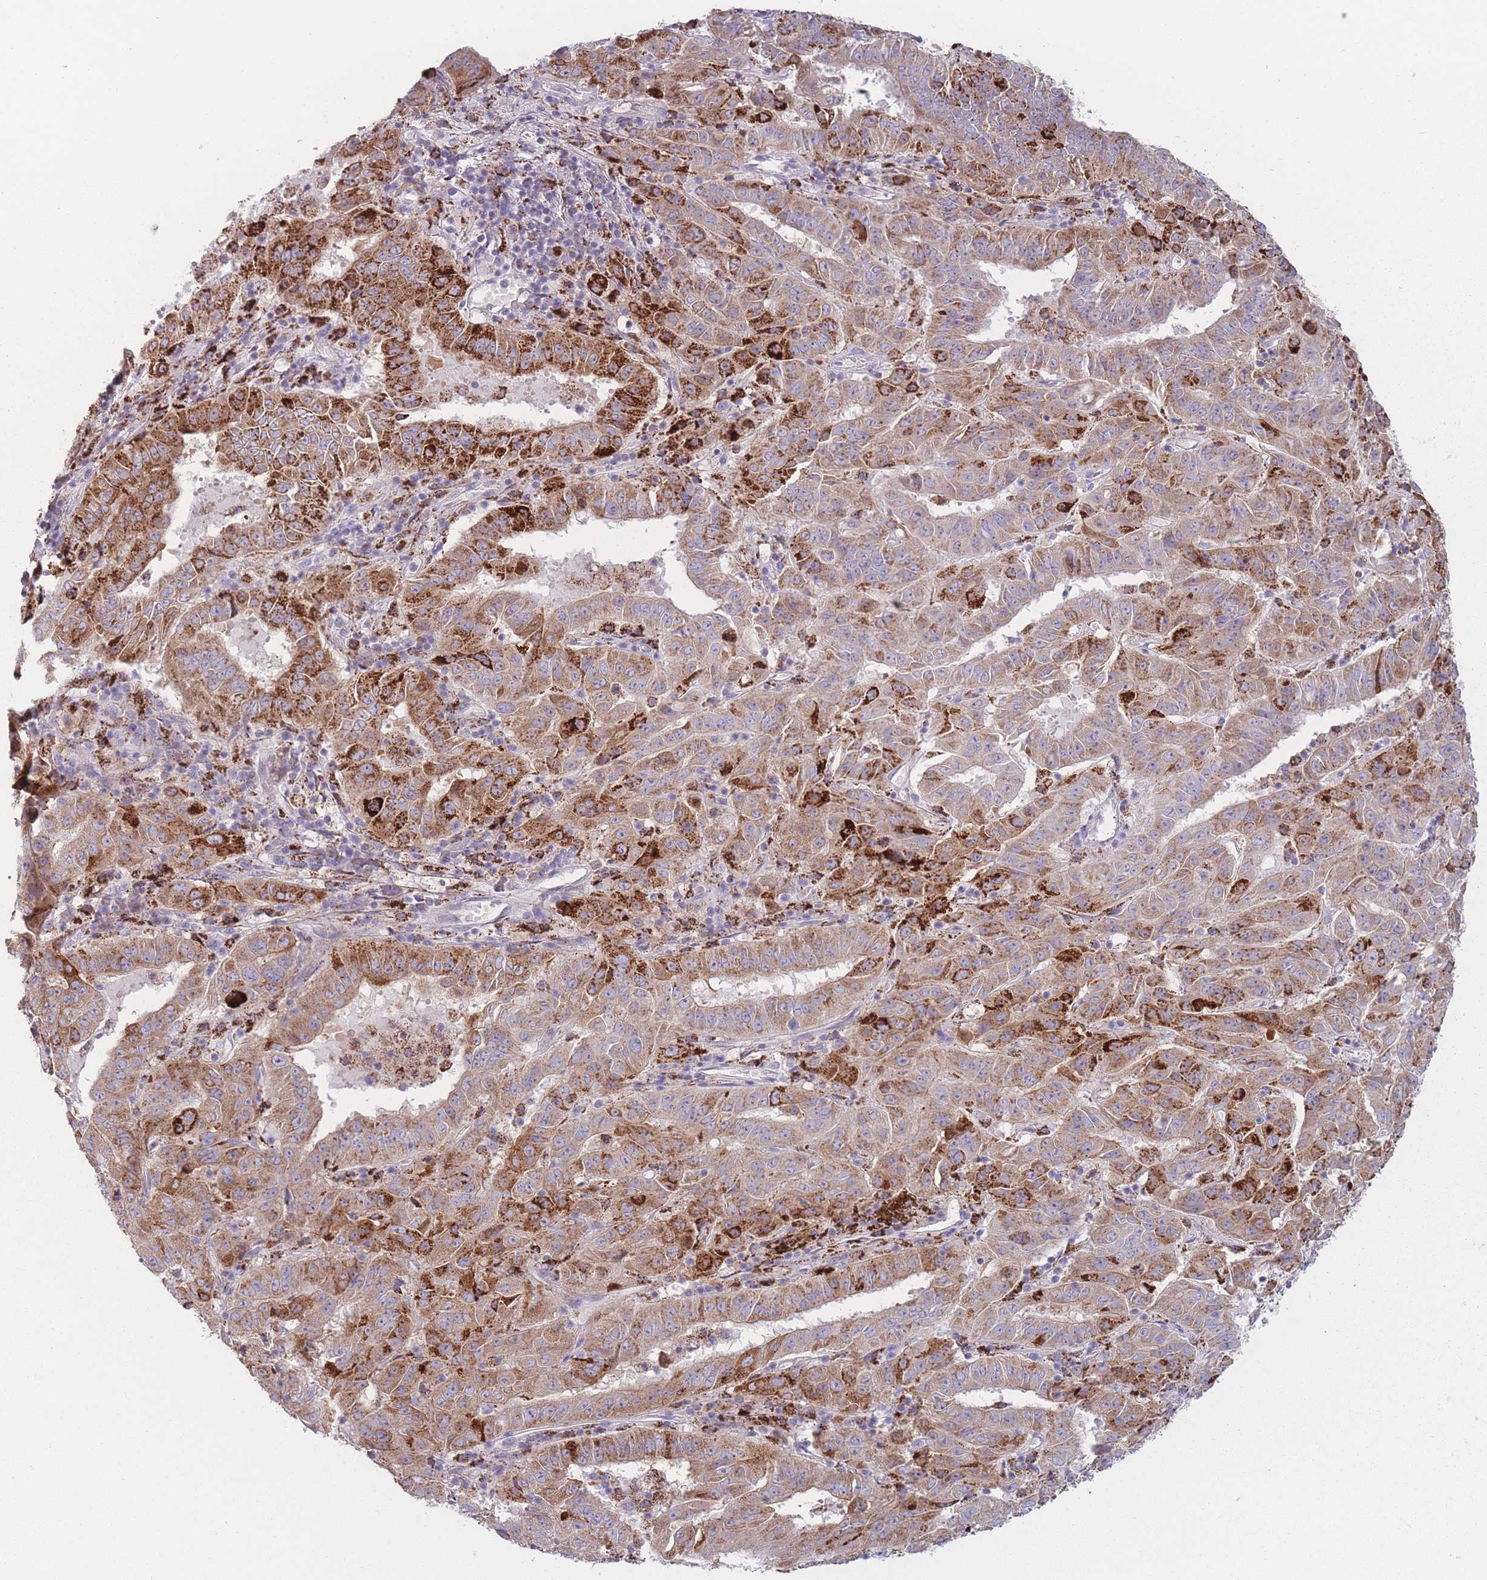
{"staining": {"intensity": "strong", "quantity": "25%-75%", "location": "cytoplasmic/membranous"}, "tissue": "pancreatic cancer", "cell_type": "Tumor cells", "image_type": "cancer", "snomed": [{"axis": "morphology", "description": "Adenocarcinoma, NOS"}, {"axis": "topography", "description": "Pancreas"}], "caption": "Immunohistochemistry (IHC) photomicrograph of neoplastic tissue: human adenocarcinoma (pancreatic) stained using immunohistochemistry (IHC) displays high levels of strong protein expression localized specifically in the cytoplasmic/membranous of tumor cells, appearing as a cytoplasmic/membranous brown color.", "gene": "PEX11B", "patient": {"sex": "male", "age": 63}}